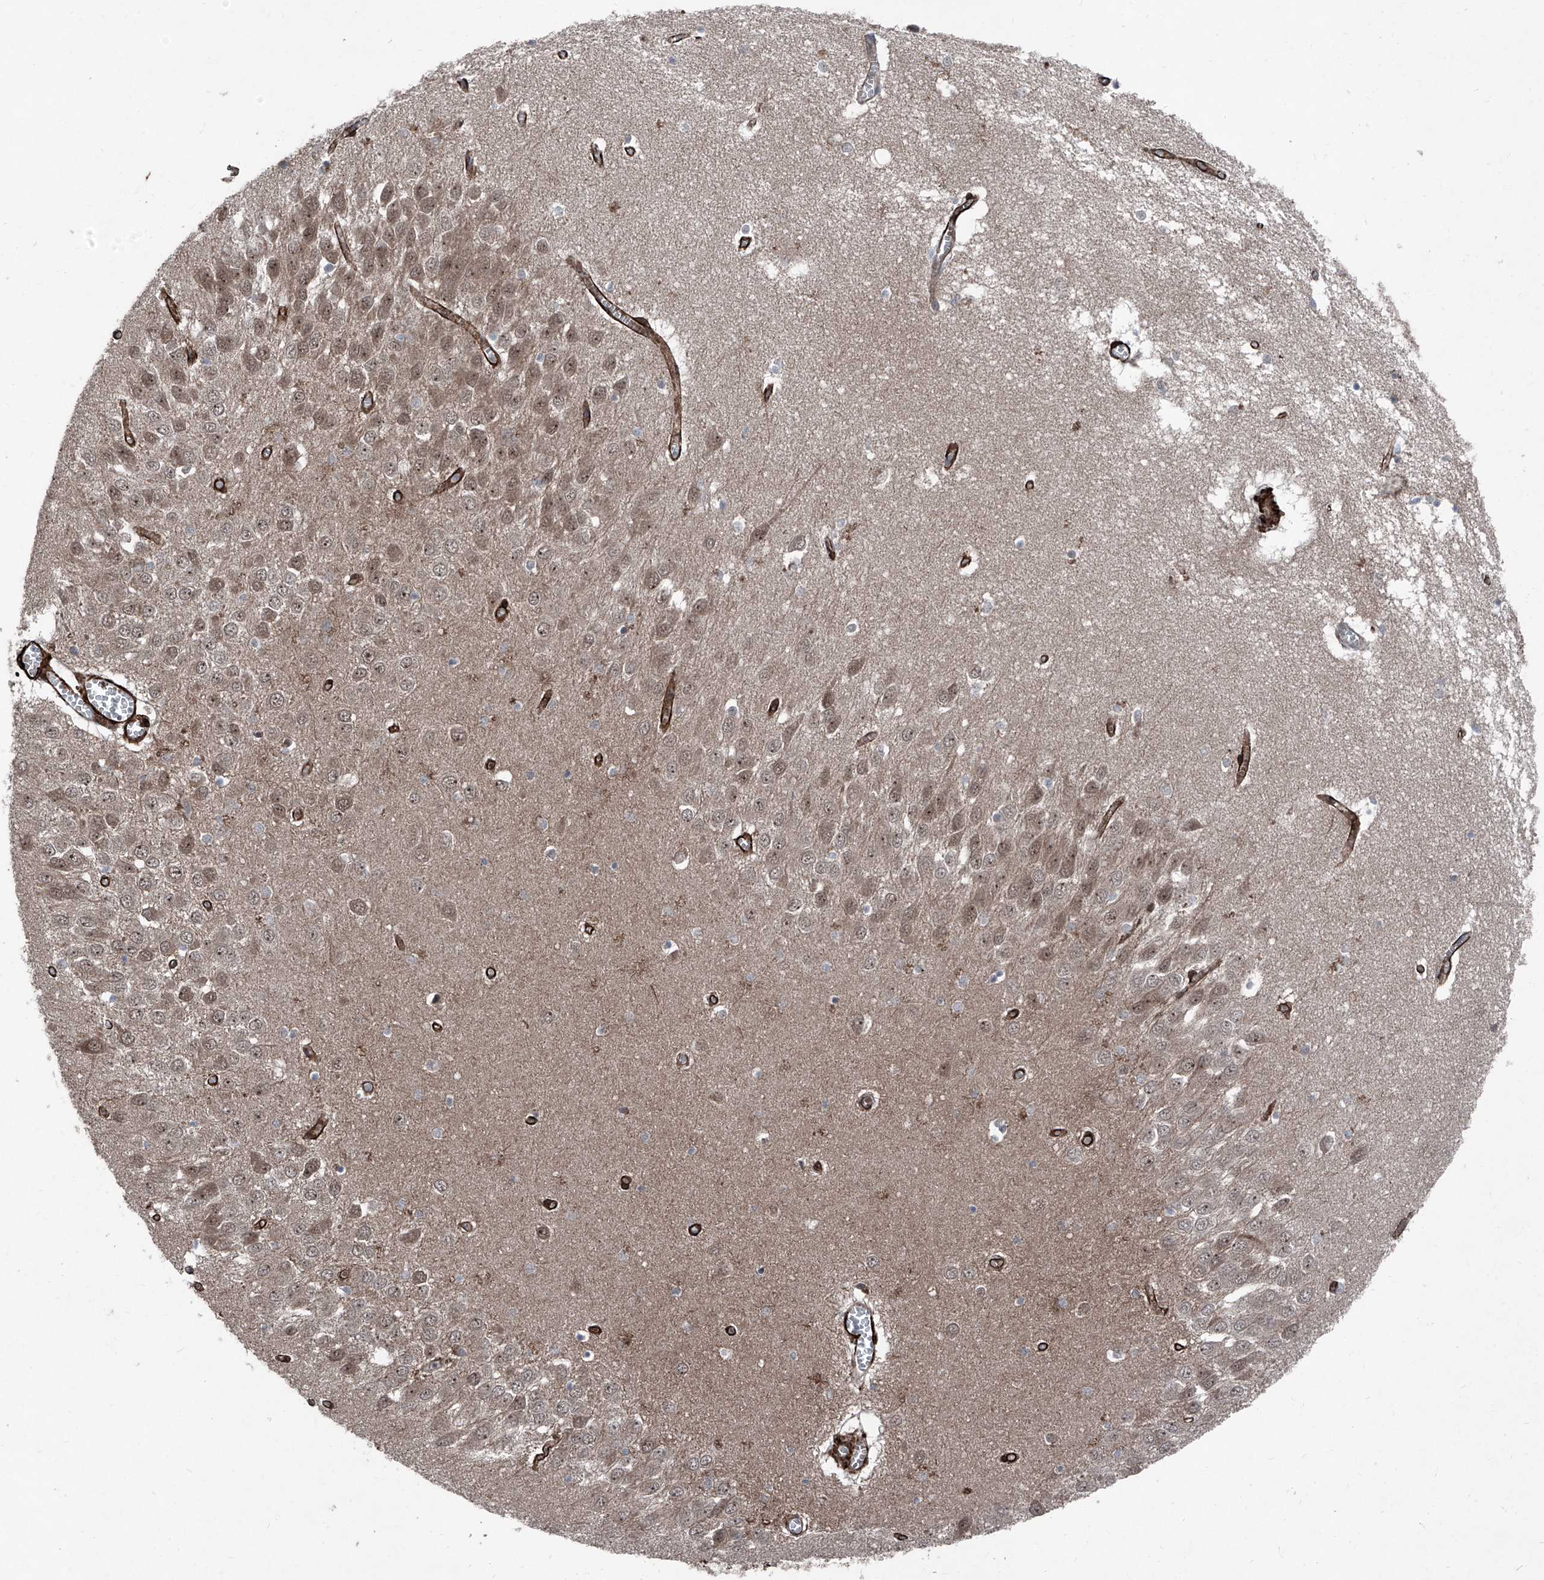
{"staining": {"intensity": "weak", "quantity": "<25%", "location": "cytoplasmic/membranous"}, "tissue": "hippocampus", "cell_type": "Glial cells", "image_type": "normal", "snomed": [{"axis": "morphology", "description": "Normal tissue, NOS"}, {"axis": "topography", "description": "Hippocampus"}], "caption": "This is a histopathology image of immunohistochemistry (IHC) staining of normal hippocampus, which shows no staining in glial cells. Brightfield microscopy of immunohistochemistry (IHC) stained with DAB (3,3'-diaminobenzidine) (brown) and hematoxylin (blue), captured at high magnification.", "gene": "COA7", "patient": {"sex": "male", "age": 70}}